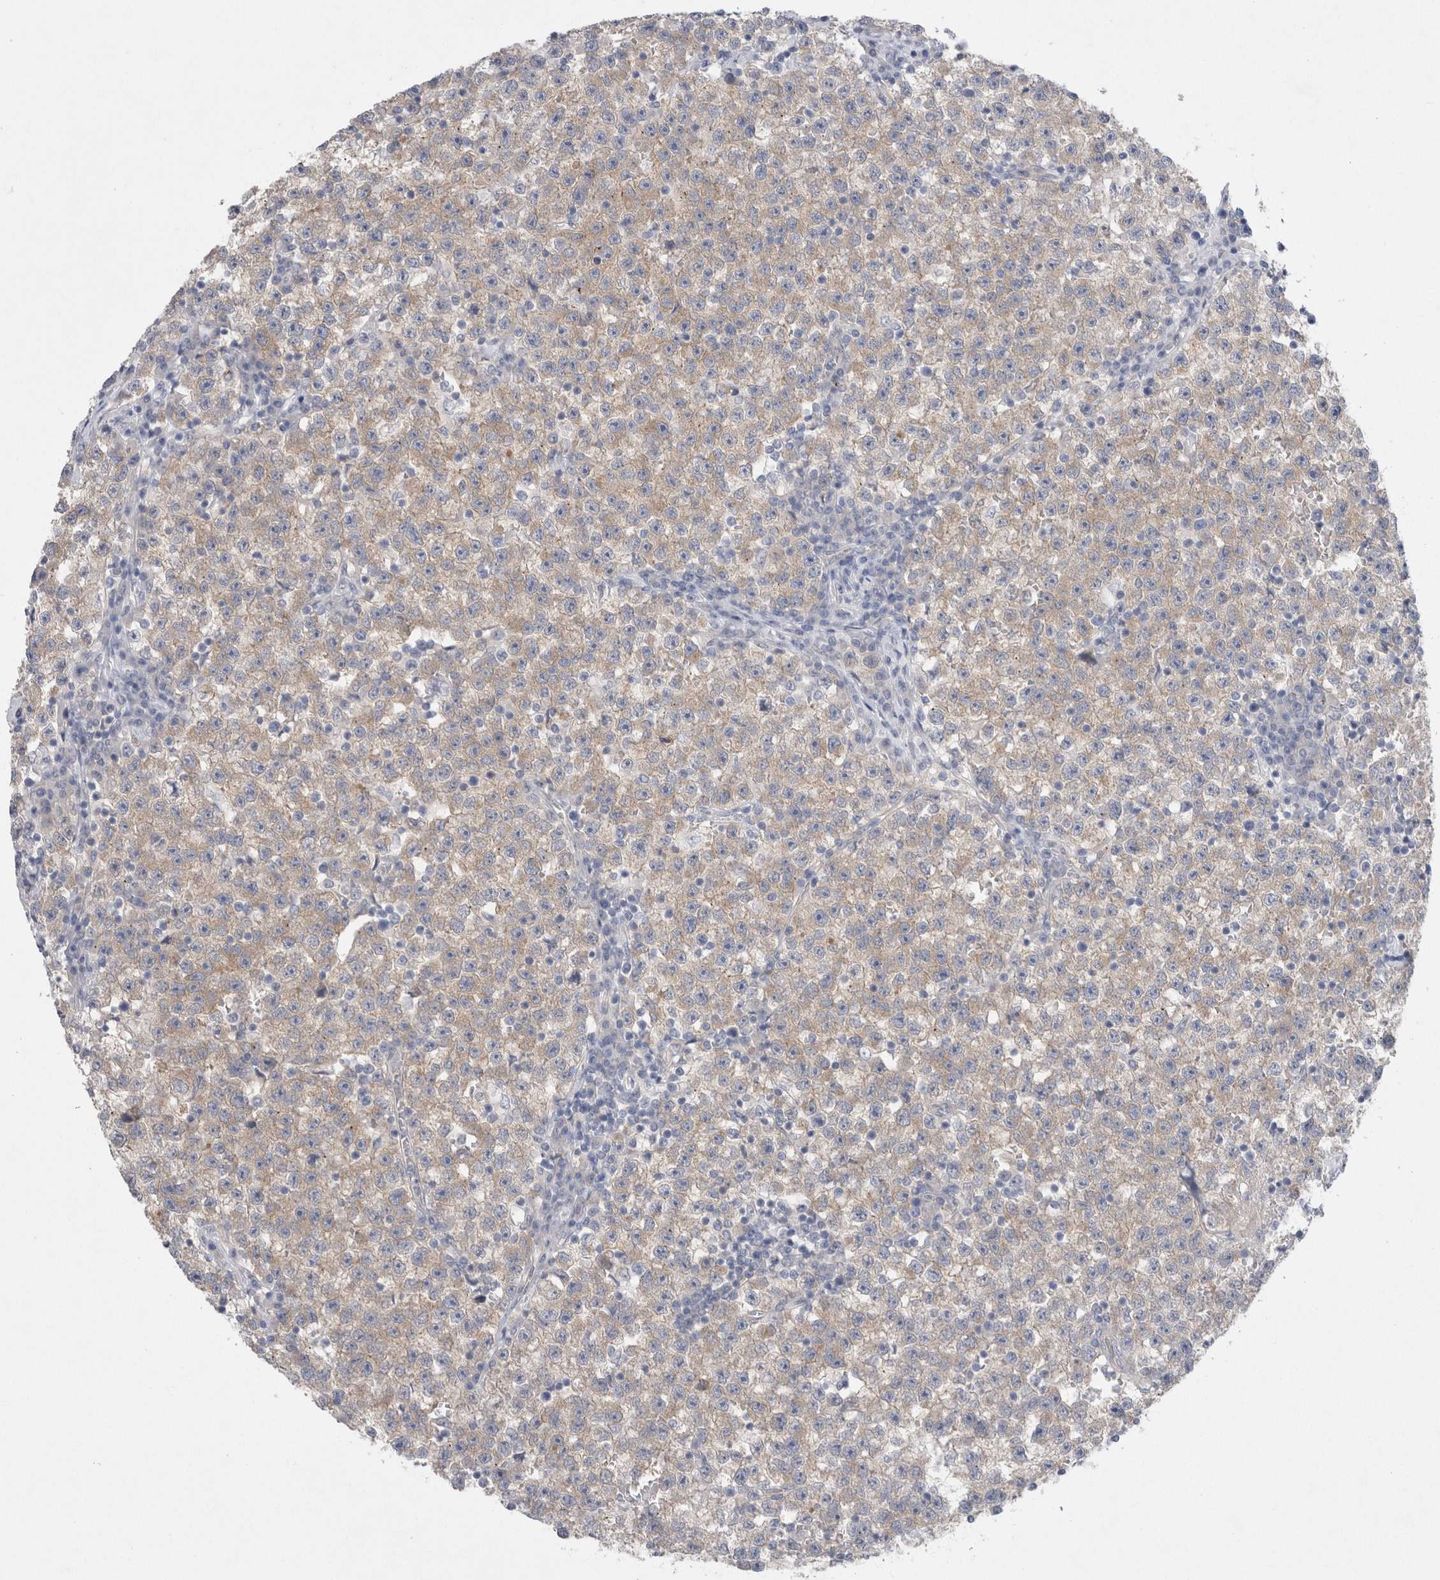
{"staining": {"intensity": "weak", "quantity": ">75%", "location": "cytoplasmic/membranous"}, "tissue": "testis cancer", "cell_type": "Tumor cells", "image_type": "cancer", "snomed": [{"axis": "morphology", "description": "Seminoma, NOS"}, {"axis": "topography", "description": "Testis"}], "caption": "Immunohistochemical staining of human testis cancer exhibits low levels of weak cytoplasmic/membranous protein expression in approximately >75% of tumor cells.", "gene": "WIPF2", "patient": {"sex": "male", "age": 22}}